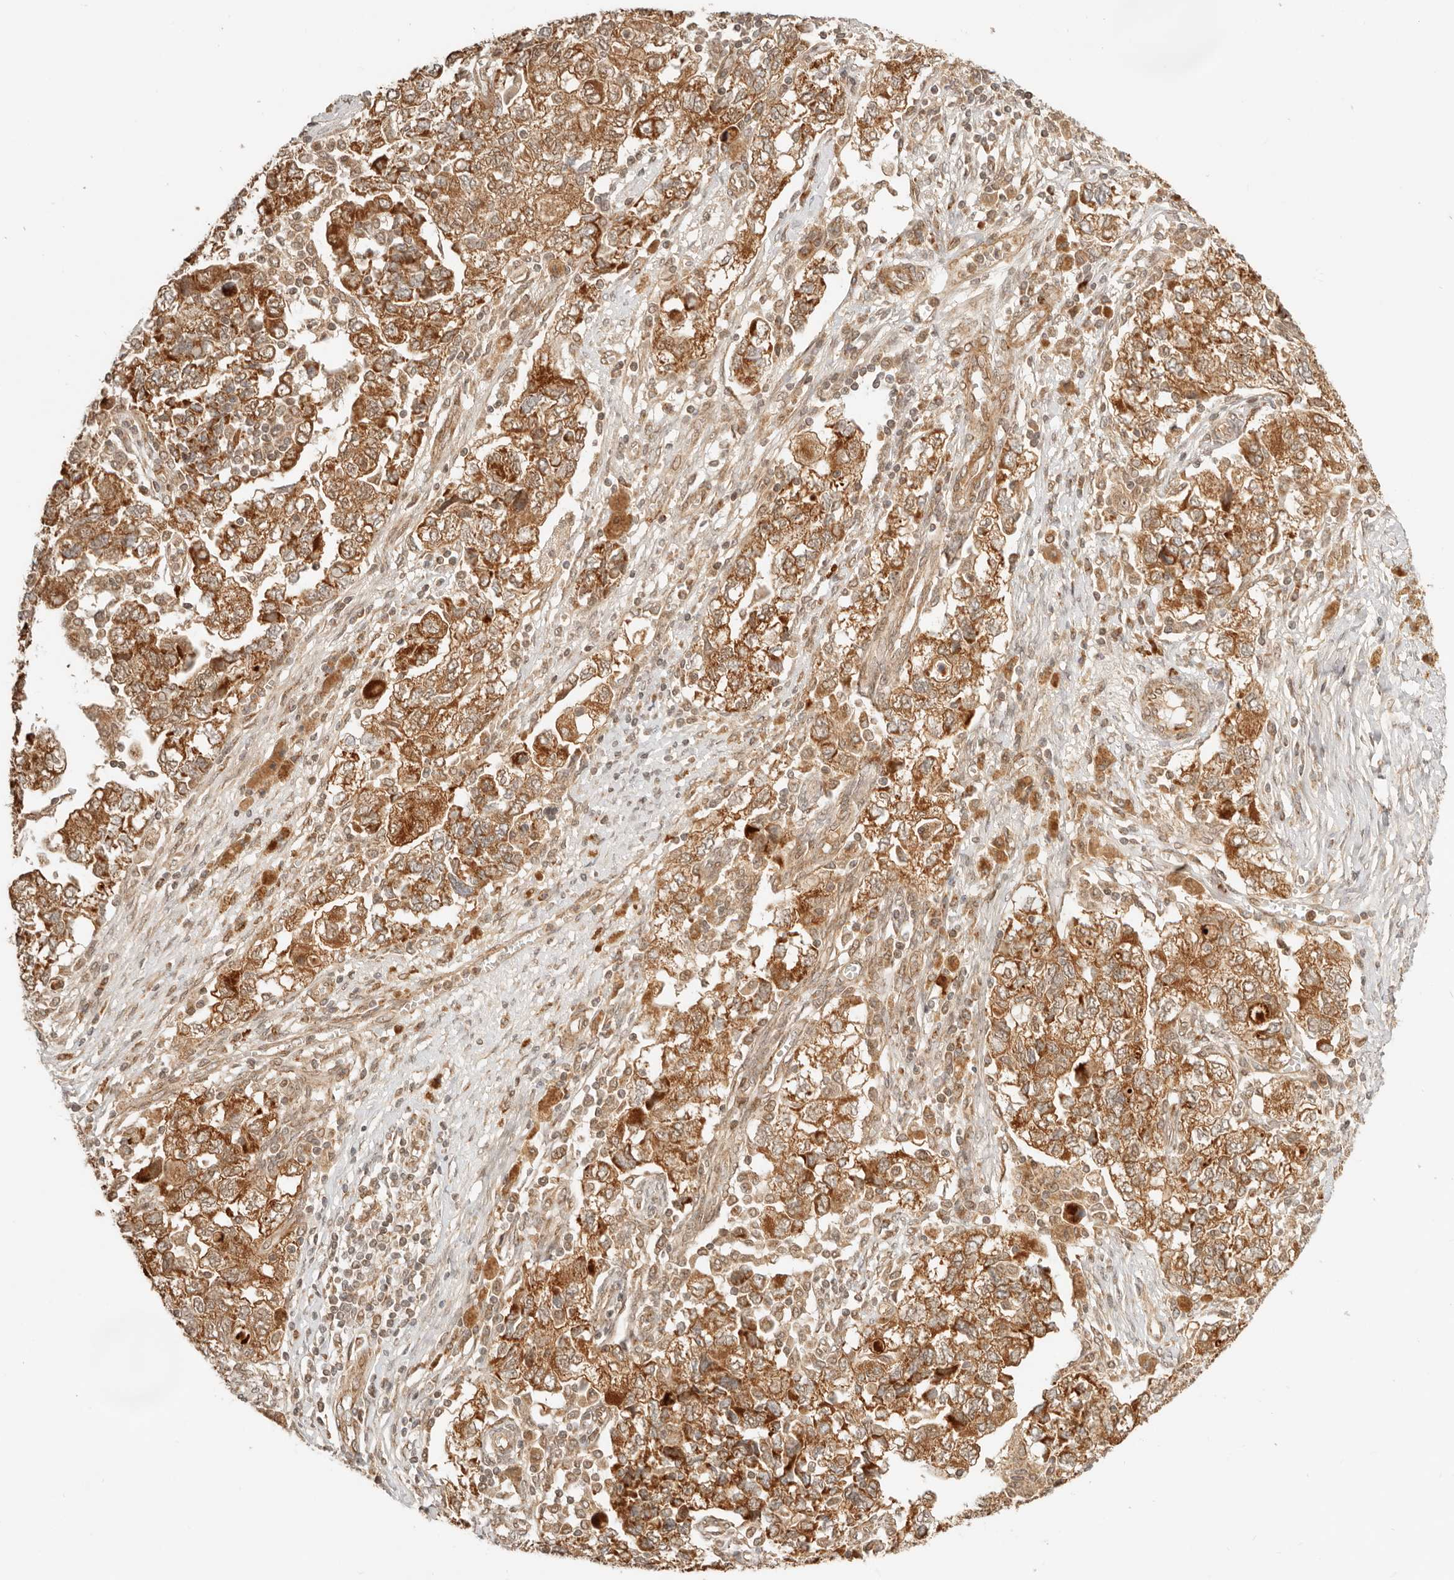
{"staining": {"intensity": "strong", "quantity": "25%-75%", "location": "cytoplasmic/membranous"}, "tissue": "ovarian cancer", "cell_type": "Tumor cells", "image_type": "cancer", "snomed": [{"axis": "morphology", "description": "Carcinoma, NOS"}, {"axis": "morphology", "description": "Cystadenocarcinoma, serous, NOS"}, {"axis": "topography", "description": "Ovary"}], "caption": "Protein staining of ovarian serous cystadenocarcinoma tissue shows strong cytoplasmic/membranous expression in about 25%-75% of tumor cells.", "gene": "BAALC", "patient": {"sex": "female", "age": 69}}